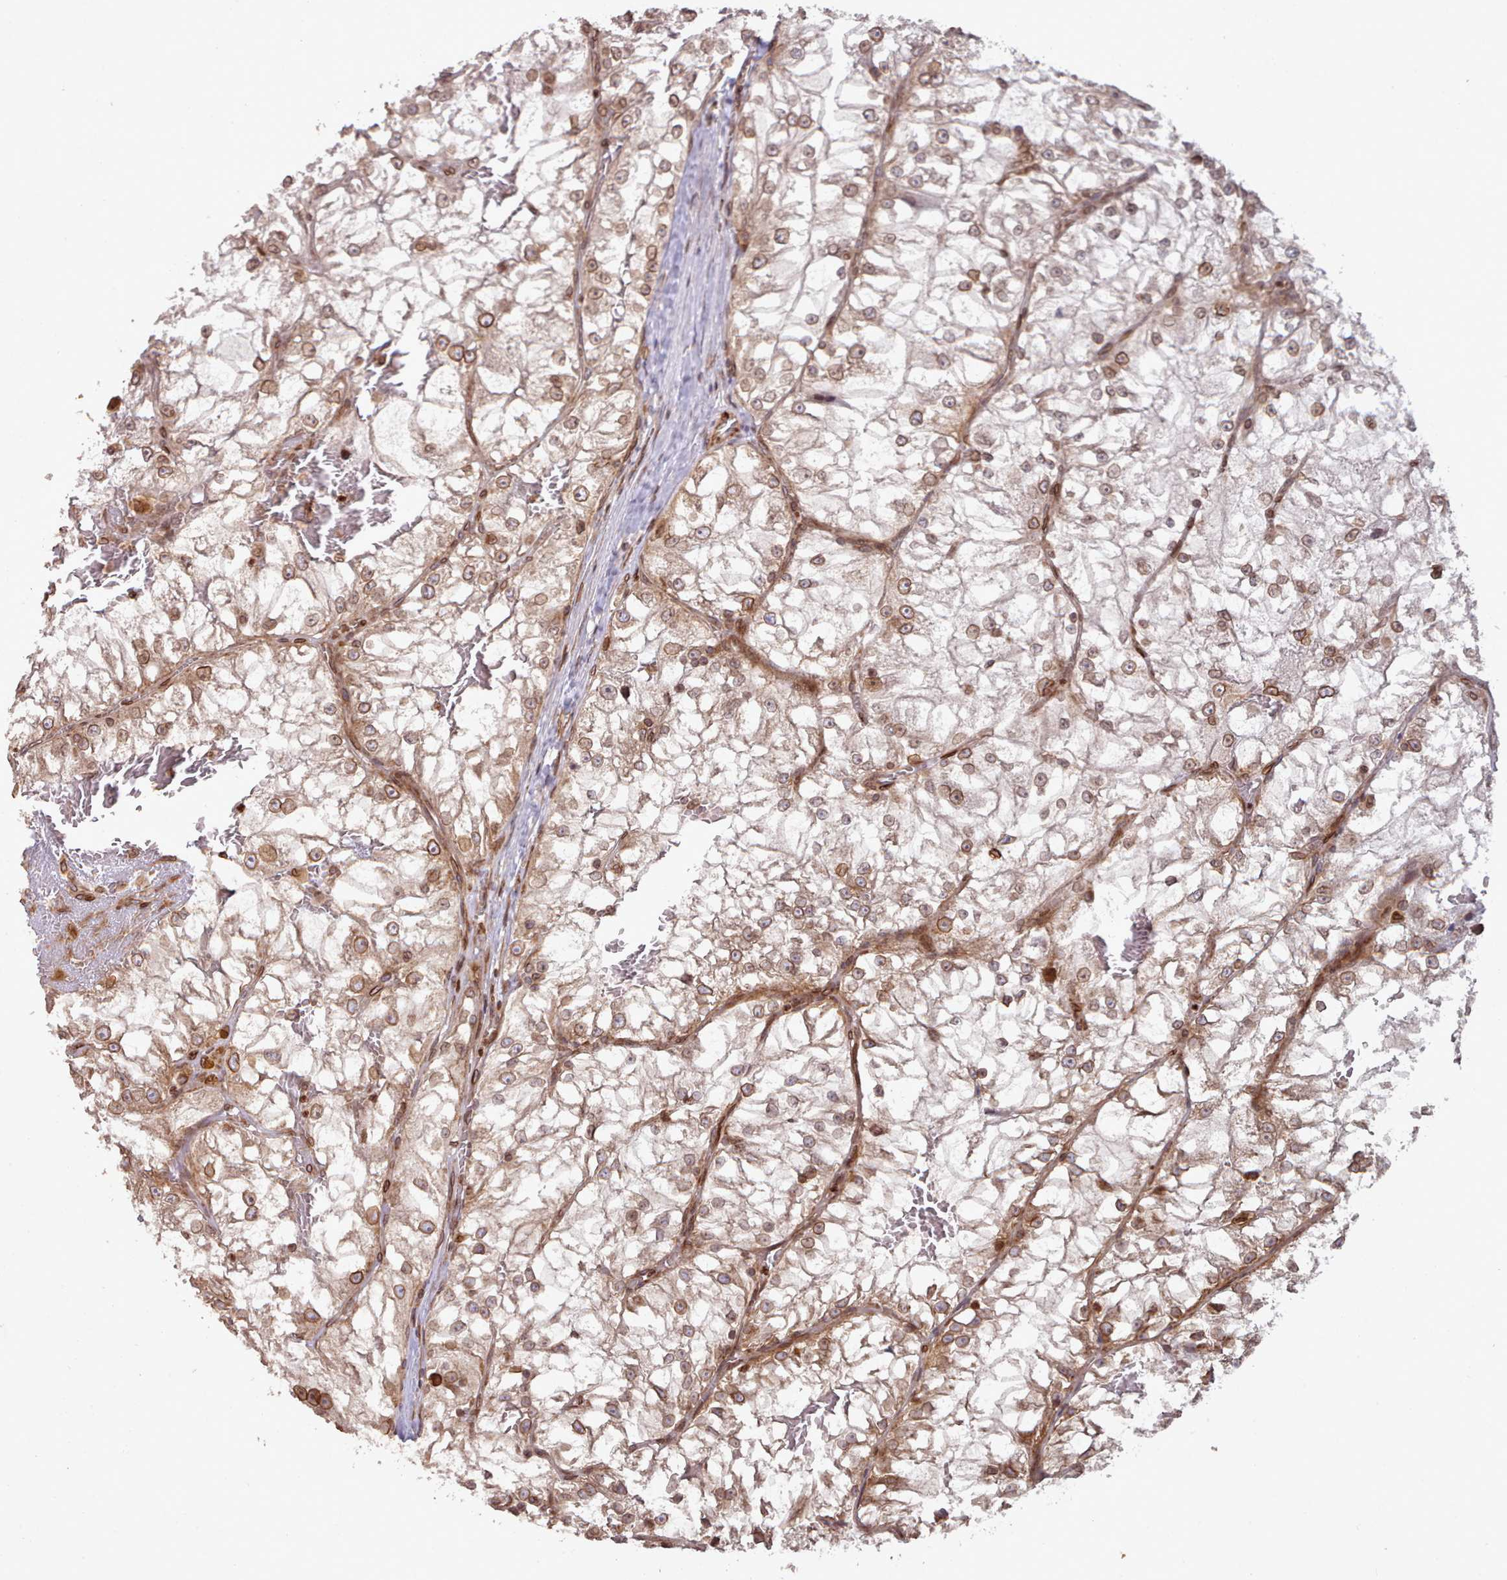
{"staining": {"intensity": "moderate", "quantity": "25%-75%", "location": "cytoplasmic/membranous,nuclear"}, "tissue": "renal cancer", "cell_type": "Tumor cells", "image_type": "cancer", "snomed": [{"axis": "morphology", "description": "Adenocarcinoma, NOS"}, {"axis": "topography", "description": "Kidney"}], "caption": "The histopathology image reveals a brown stain indicating the presence of a protein in the cytoplasmic/membranous and nuclear of tumor cells in adenocarcinoma (renal).", "gene": "TOR1AIP1", "patient": {"sex": "female", "age": 72}}